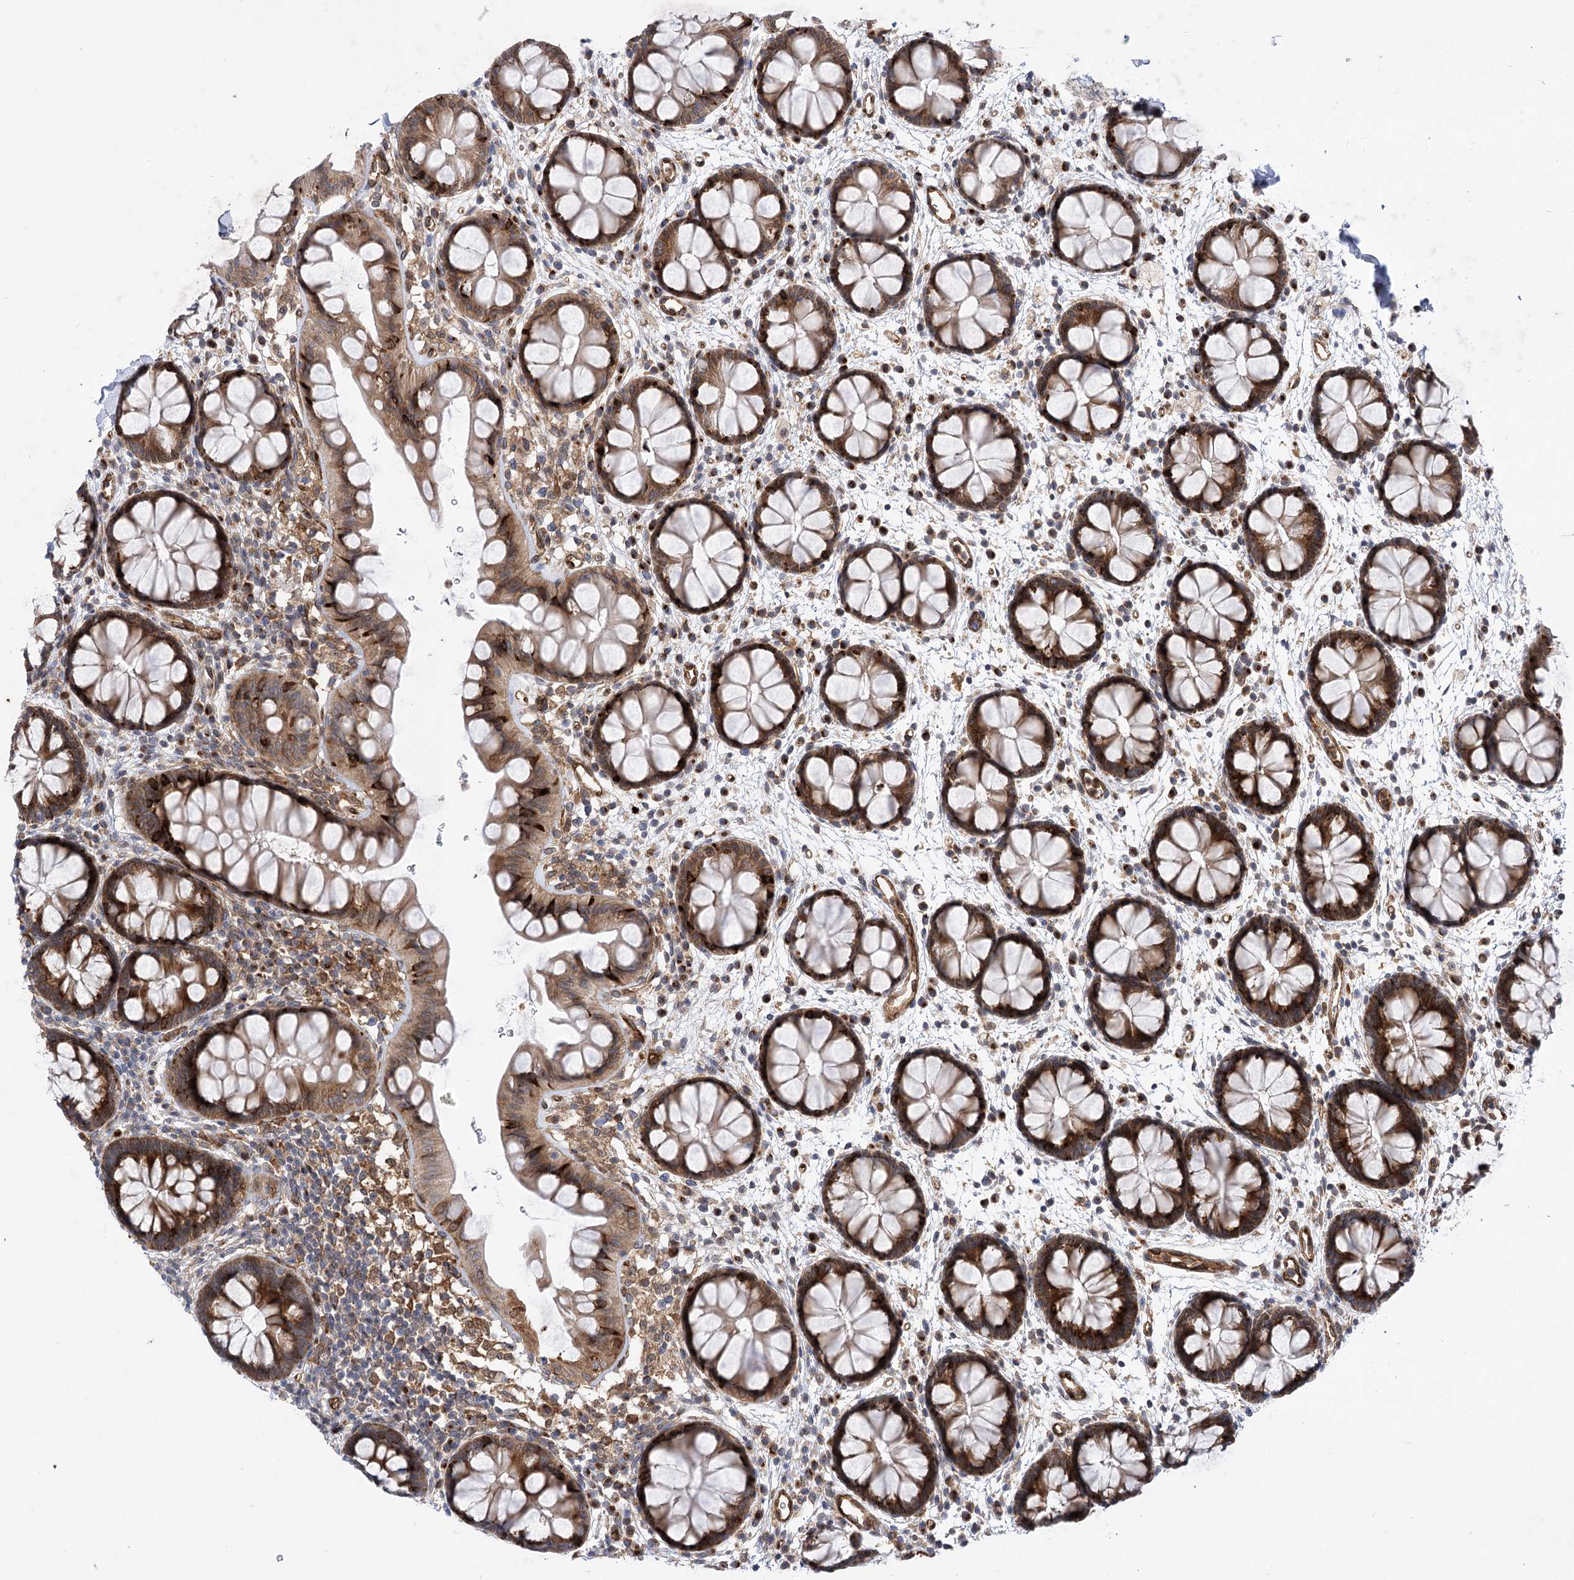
{"staining": {"intensity": "moderate", "quantity": ">75%", "location": "cytoplasmic/membranous"}, "tissue": "rectum", "cell_type": "Glandular cells", "image_type": "normal", "snomed": [{"axis": "morphology", "description": "Normal tissue, NOS"}, {"axis": "topography", "description": "Rectum"}], "caption": "Unremarkable rectum shows moderate cytoplasmic/membranous staining in approximately >75% of glandular cells.", "gene": "ARHGAP31", "patient": {"sex": "female", "age": 24}}